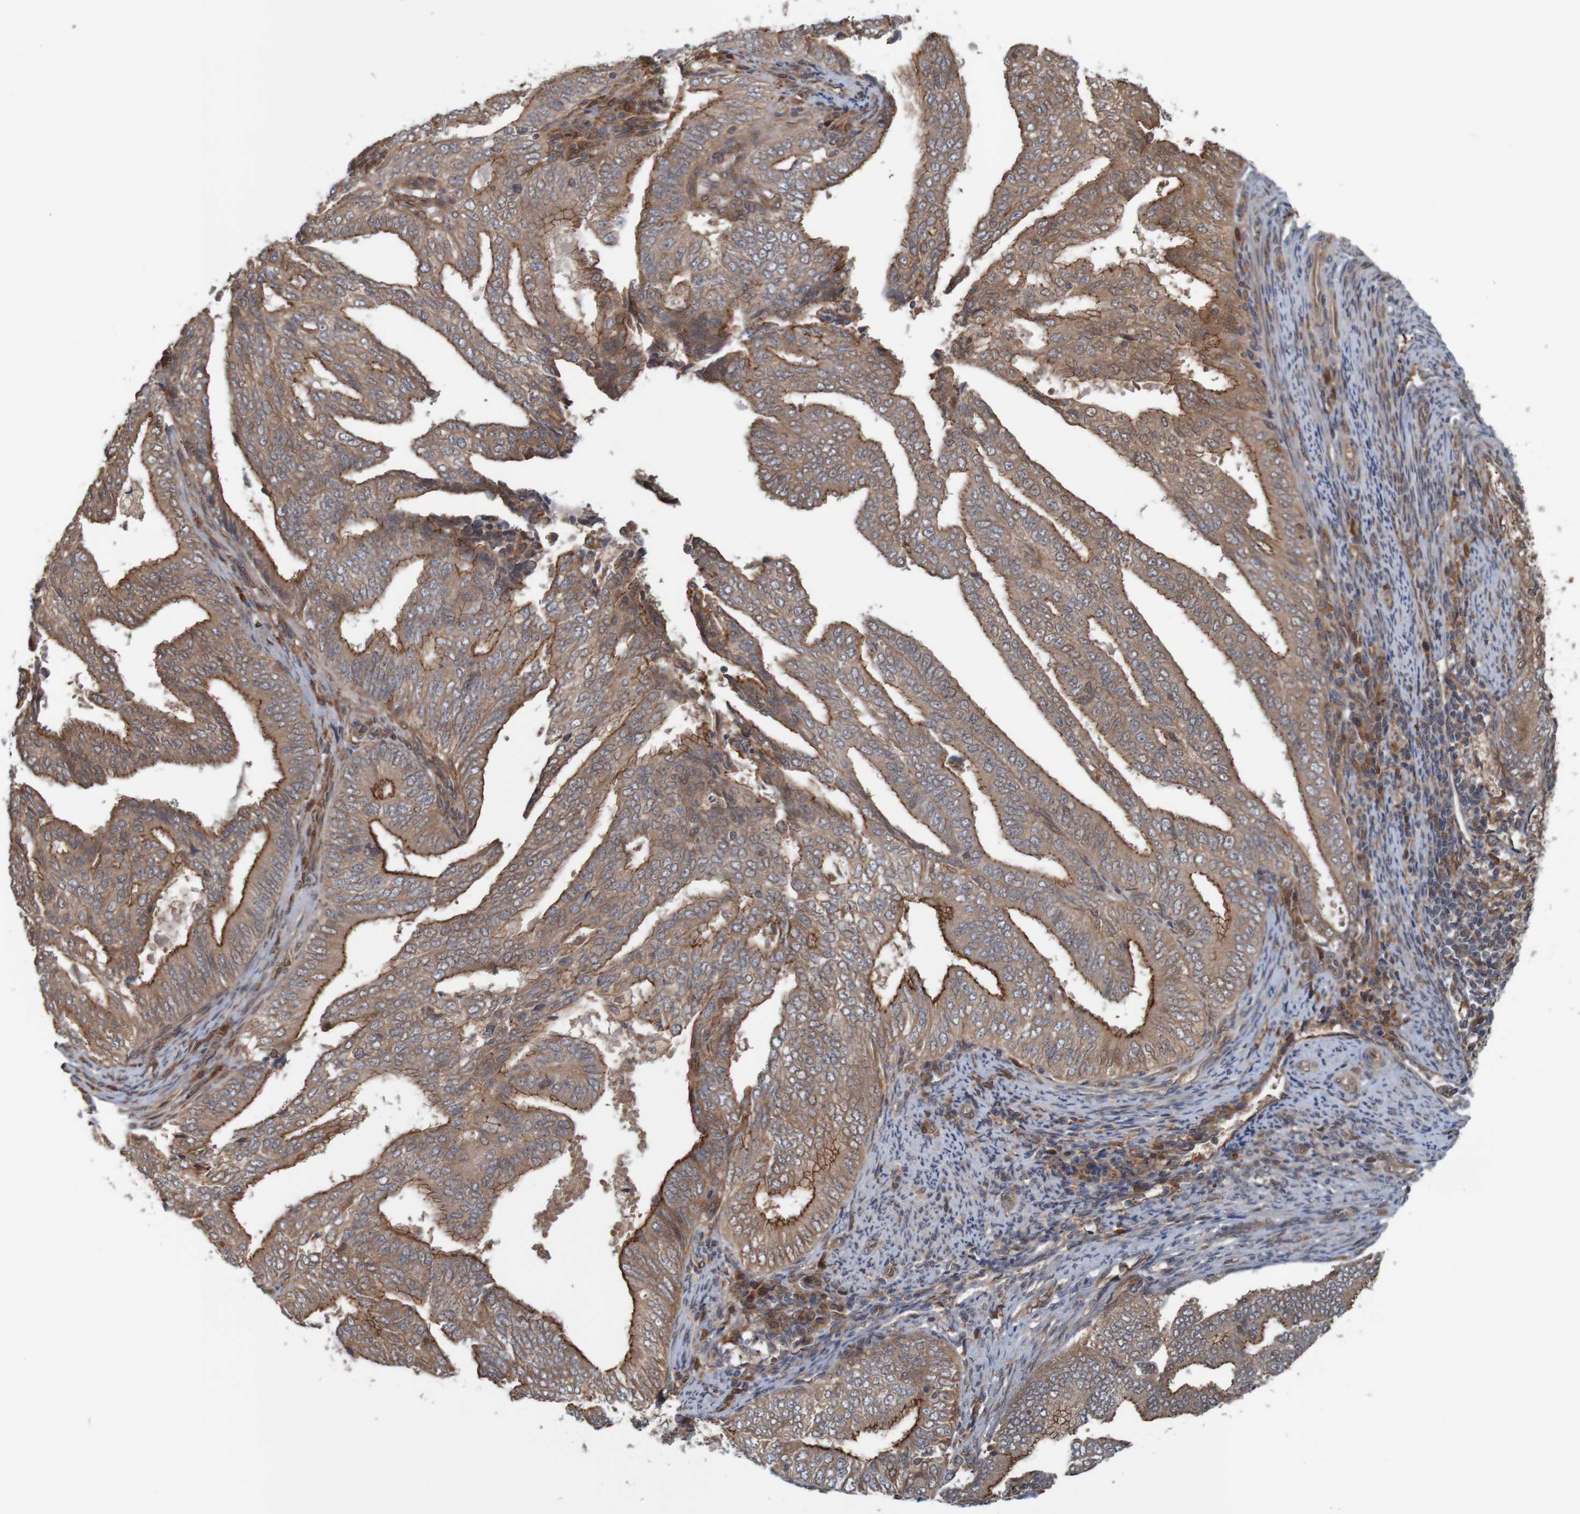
{"staining": {"intensity": "moderate", "quantity": ">75%", "location": "cytoplasmic/membranous"}, "tissue": "endometrial cancer", "cell_type": "Tumor cells", "image_type": "cancer", "snomed": [{"axis": "morphology", "description": "Adenocarcinoma, NOS"}, {"axis": "topography", "description": "Endometrium"}], "caption": "There is medium levels of moderate cytoplasmic/membranous staining in tumor cells of endometrial cancer, as demonstrated by immunohistochemical staining (brown color).", "gene": "ARHGEF11", "patient": {"sex": "female", "age": 58}}